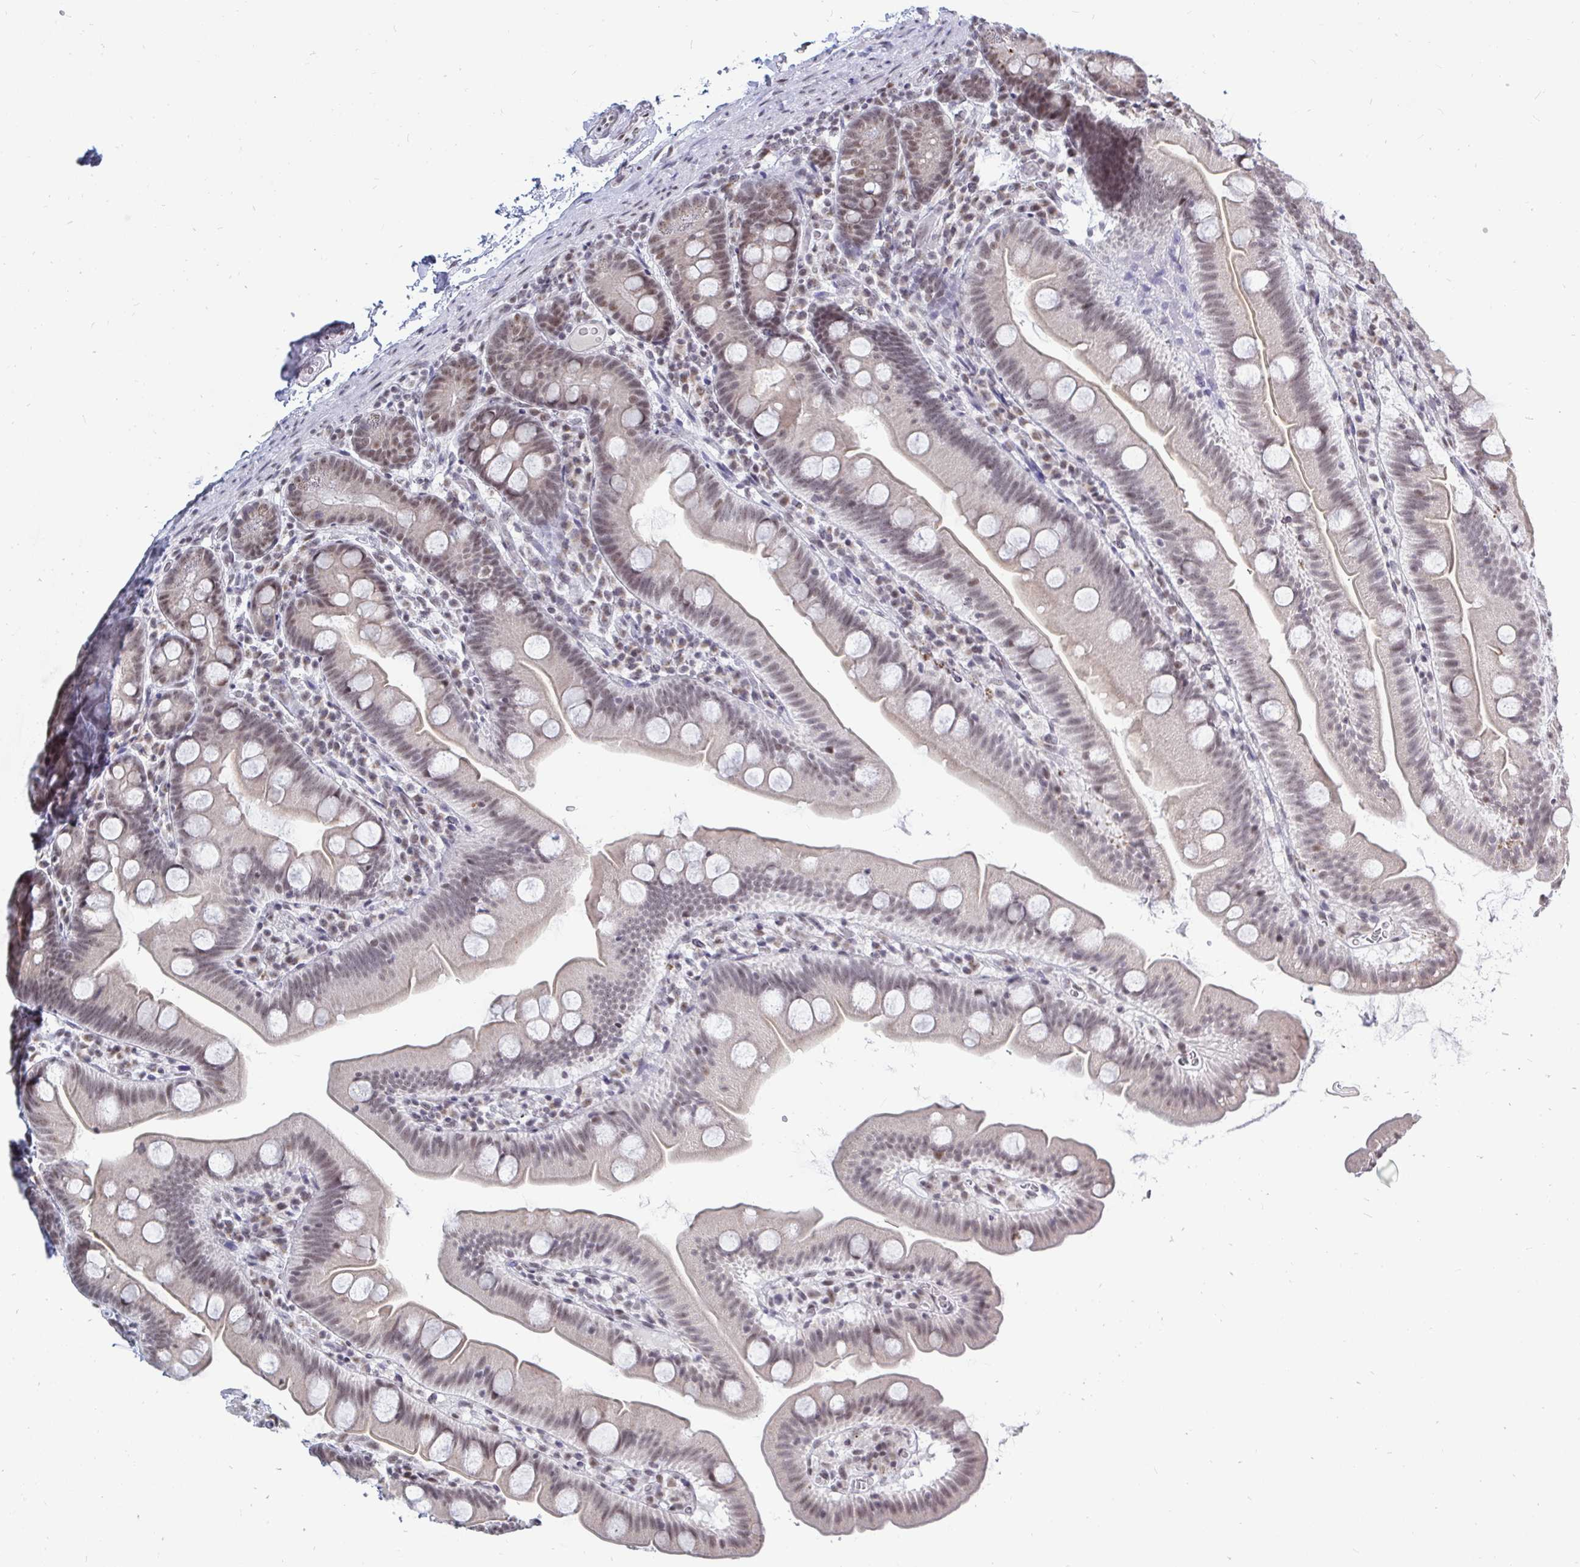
{"staining": {"intensity": "moderate", "quantity": "<25%", "location": "nuclear"}, "tissue": "small intestine", "cell_type": "Glandular cells", "image_type": "normal", "snomed": [{"axis": "morphology", "description": "Normal tissue, NOS"}, {"axis": "topography", "description": "Small intestine"}], "caption": "Approximately <25% of glandular cells in normal human small intestine show moderate nuclear protein staining as visualized by brown immunohistochemical staining.", "gene": "TRIP12", "patient": {"sex": "female", "age": 68}}